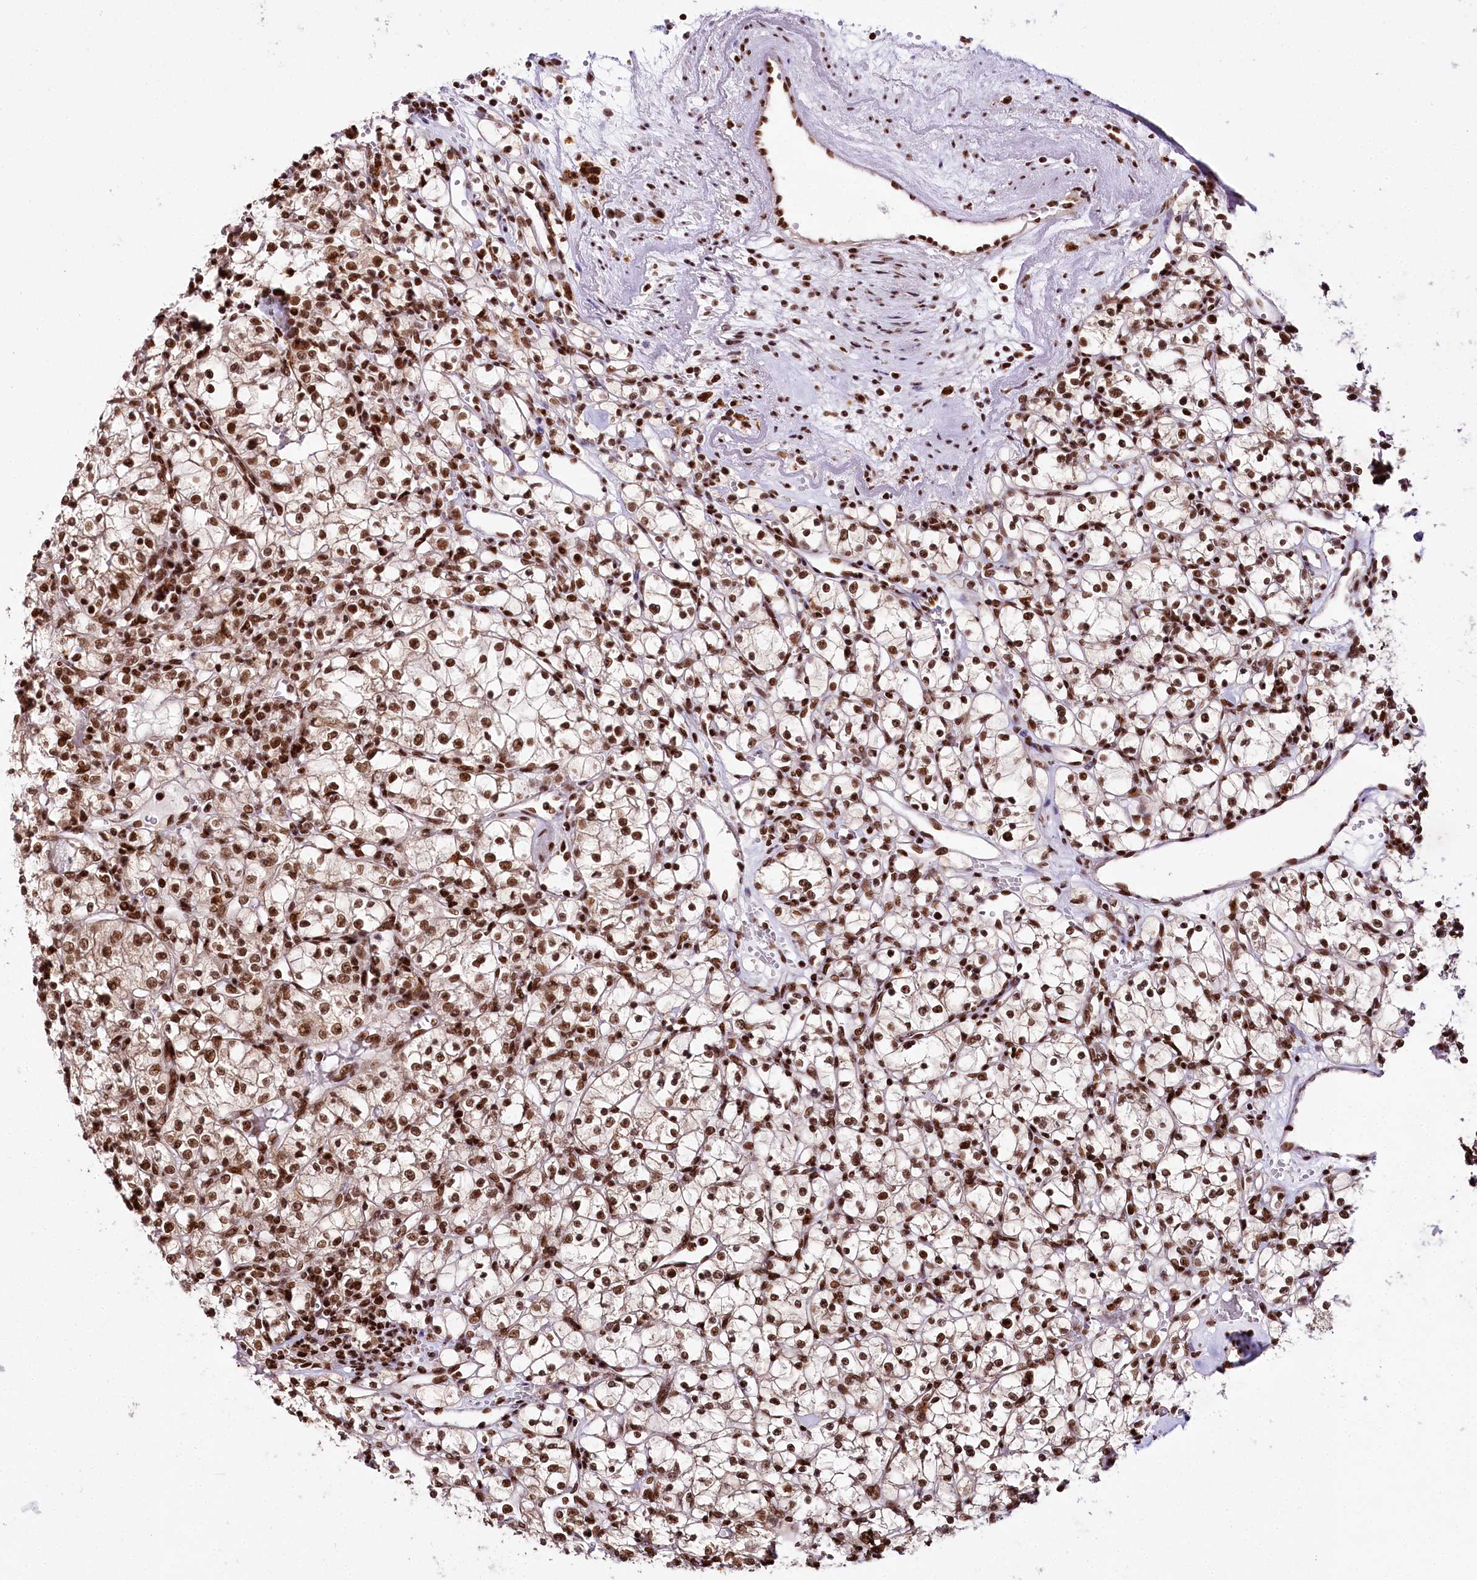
{"staining": {"intensity": "strong", "quantity": ">75%", "location": "nuclear"}, "tissue": "renal cancer", "cell_type": "Tumor cells", "image_type": "cancer", "snomed": [{"axis": "morphology", "description": "Adenocarcinoma, NOS"}, {"axis": "topography", "description": "Kidney"}], "caption": "Immunohistochemistry (IHC) staining of renal cancer, which exhibits high levels of strong nuclear staining in about >75% of tumor cells indicating strong nuclear protein positivity. The staining was performed using DAB (brown) for protein detection and nuclei were counterstained in hematoxylin (blue).", "gene": "SMARCE1", "patient": {"sex": "female", "age": 59}}